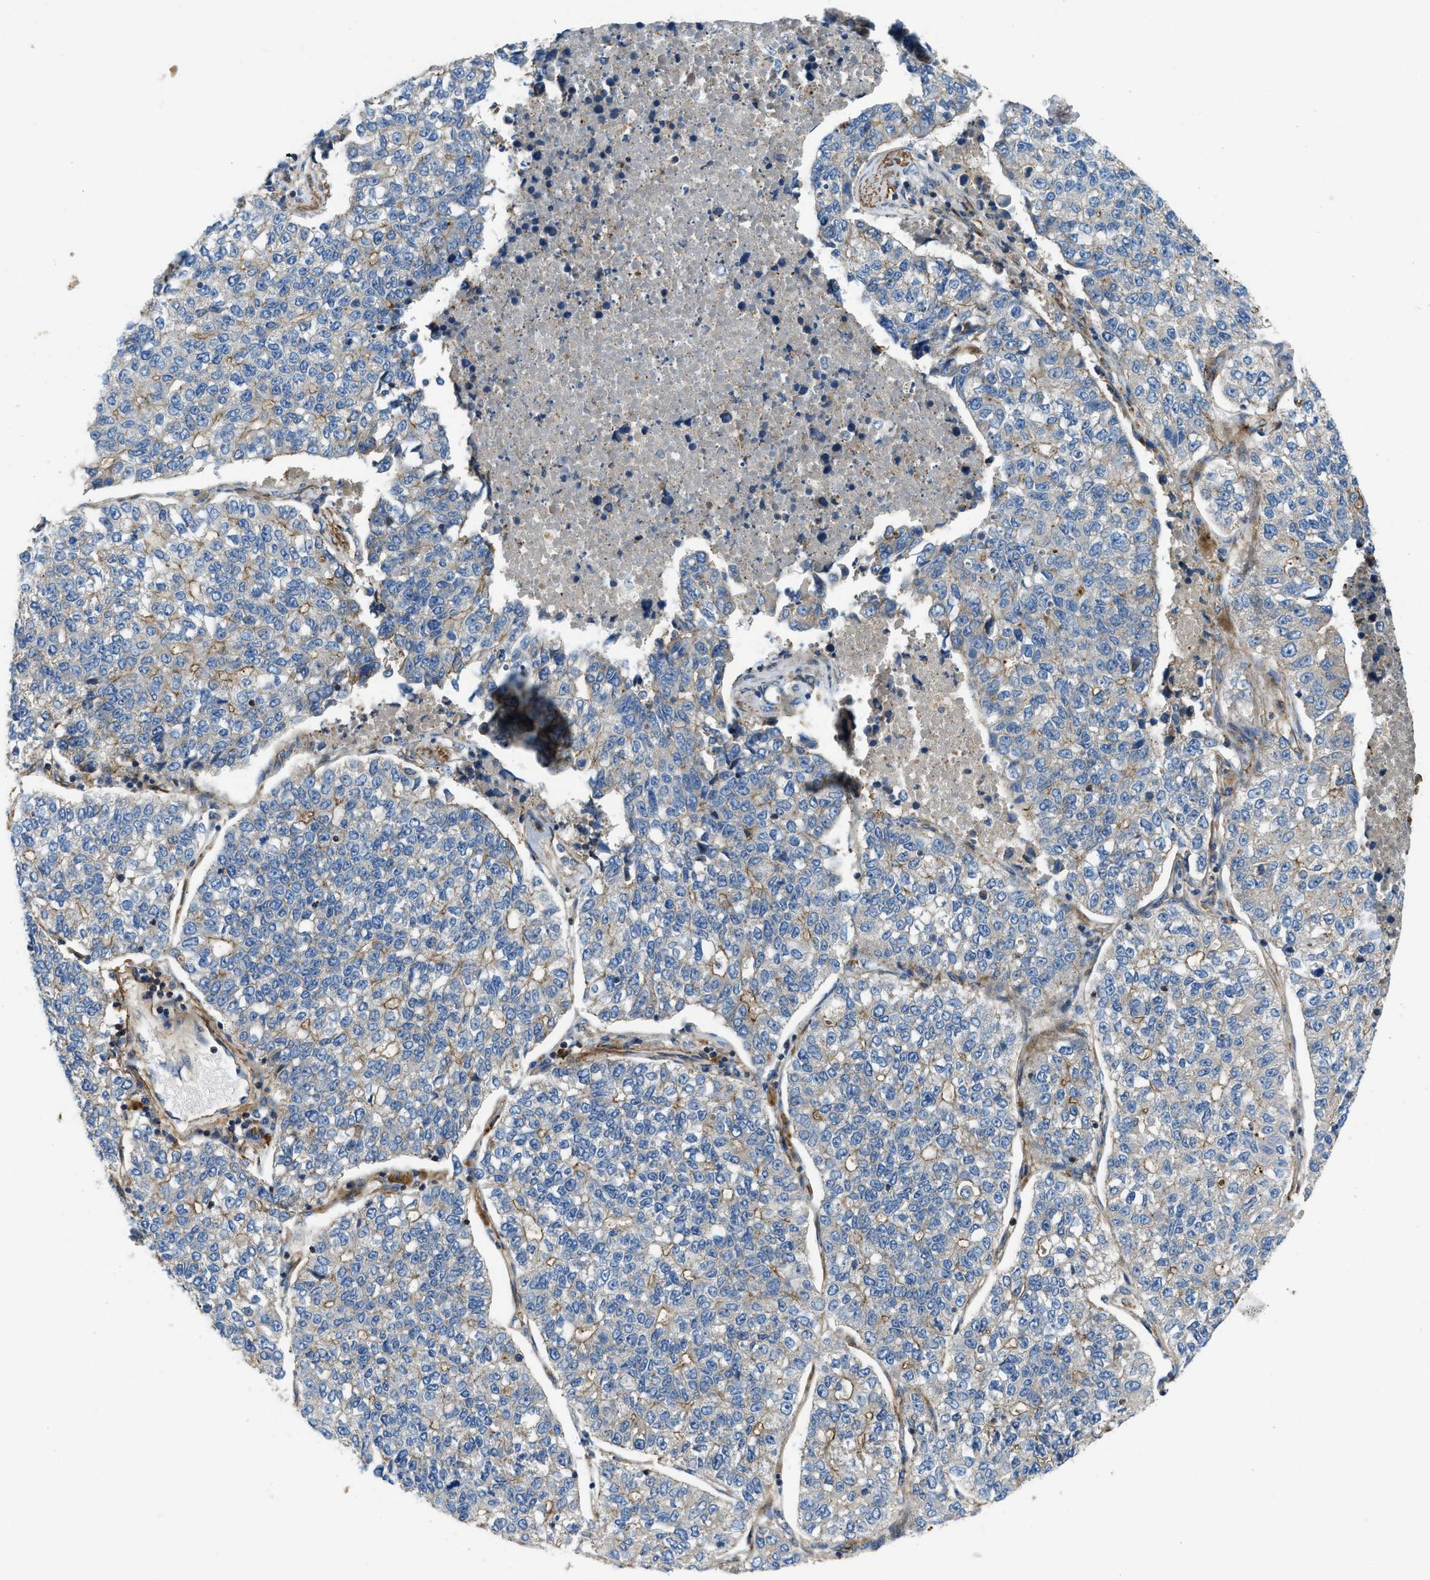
{"staining": {"intensity": "moderate", "quantity": "25%-75%", "location": "cytoplasmic/membranous"}, "tissue": "lung cancer", "cell_type": "Tumor cells", "image_type": "cancer", "snomed": [{"axis": "morphology", "description": "Adenocarcinoma, NOS"}, {"axis": "topography", "description": "Lung"}], "caption": "Protein staining displays moderate cytoplasmic/membranous positivity in about 25%-75% of tumor cells in lung cancer (adenocarcinoma). The staining is performed using DAB (3,3'-diaminobenzidine) brown chromogen to label protein expression. The nuclei are counter-stained blue using hematoxylin.", "gene": "NYNRIN", "patient": {"sex": "male", "age": 49}}